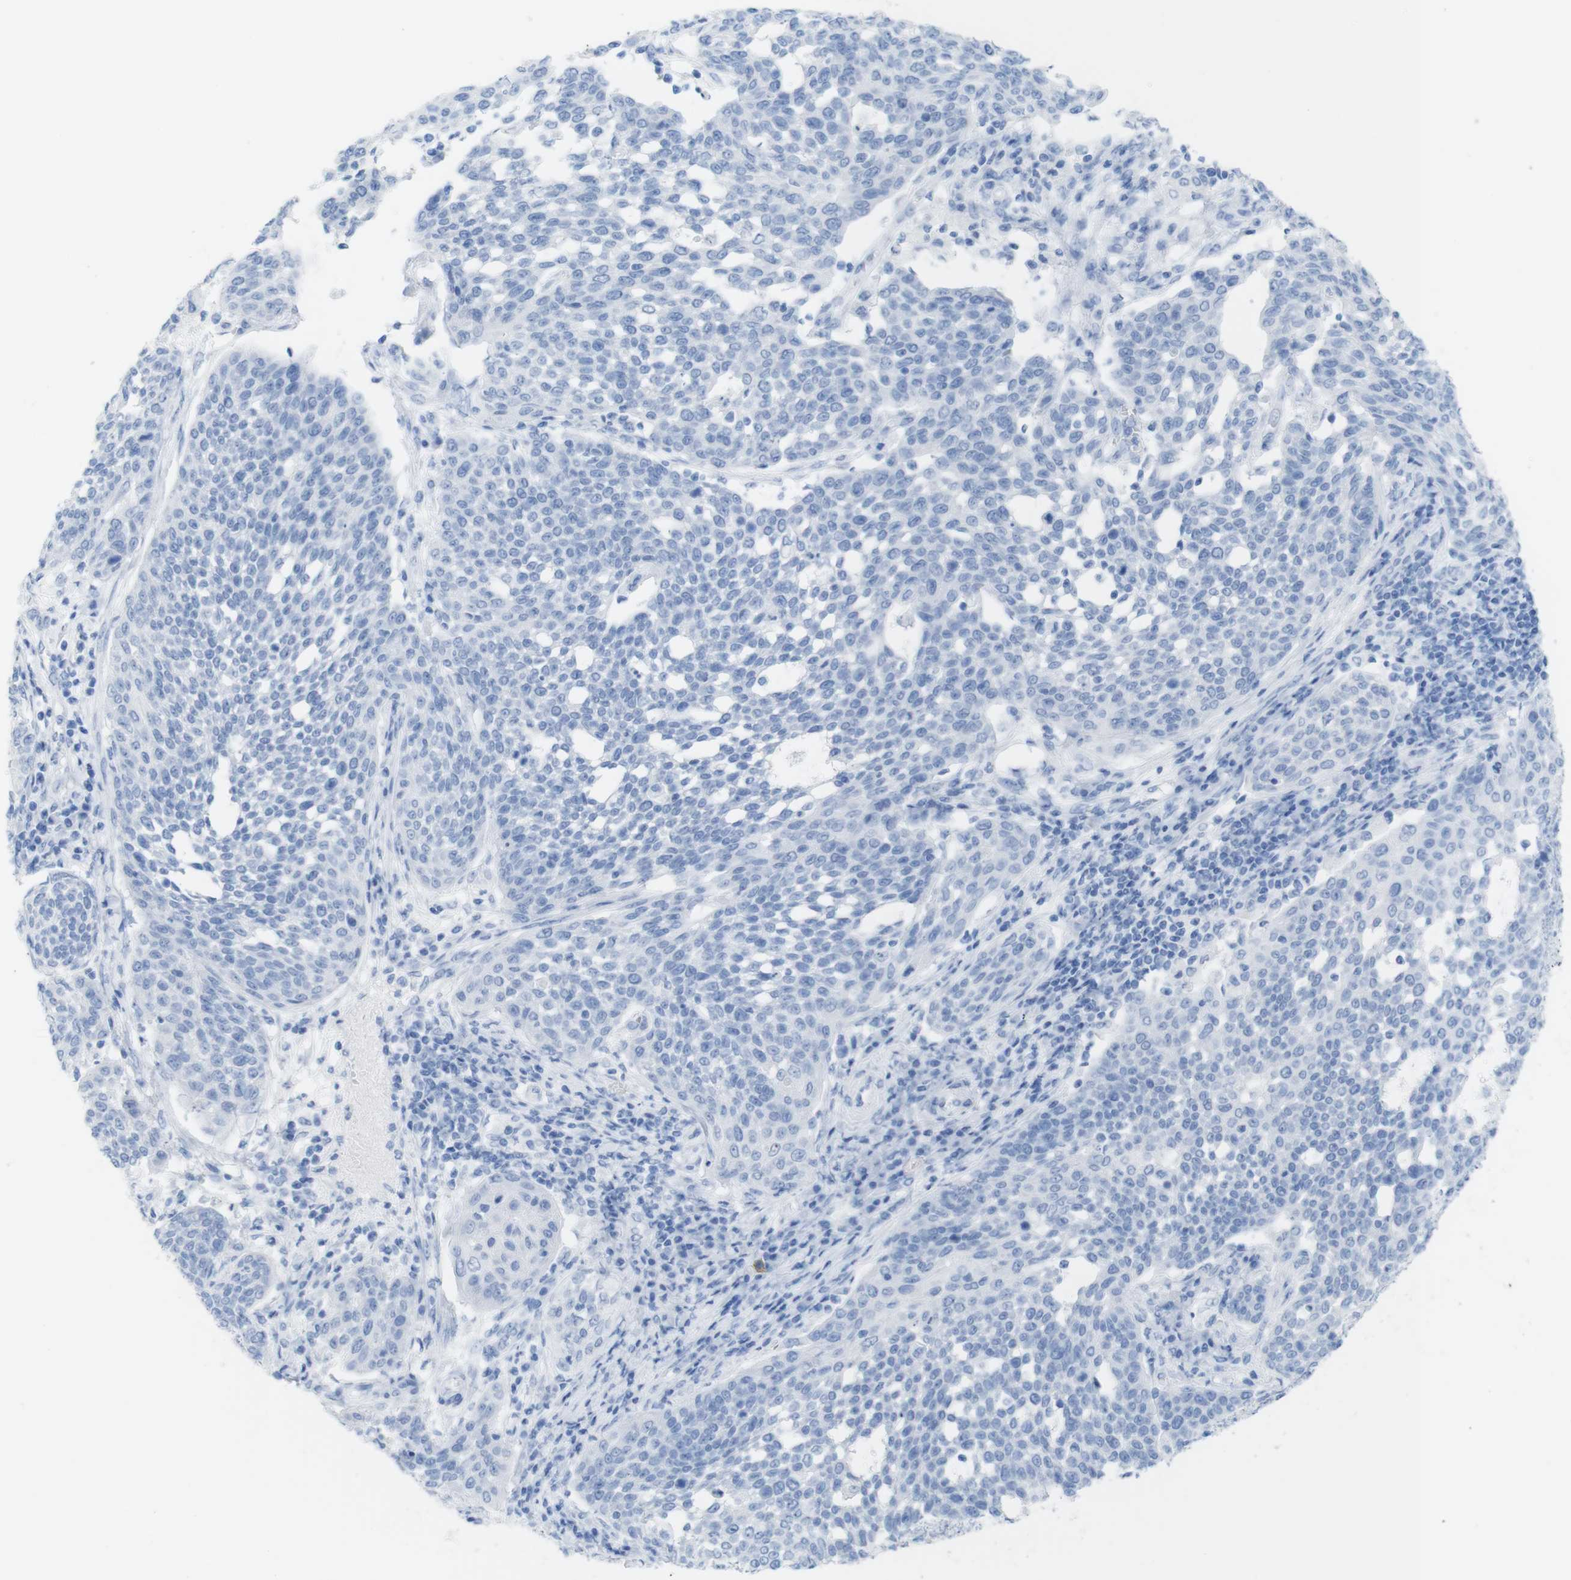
{"staining": {"intensity": "negative", "quantity": "none", "location": "none"}, "tissue": "cervical cancer", "cell_type": "Tumor cells", "image_type": "cancer", "snomed": [{"axis": "morphology", "description": "Squamous cell carcinoma, NOS"}, {"axis": "topography", "description": "Cervix"}], "caption": "A photomicrograph of human cervical cancer (squamous cell carcinoma) is negative for staining in tumor cells. Nuclei are stained in blue.", "gene": "MYH7", "patient": {"sex": "female", "age": 34}}